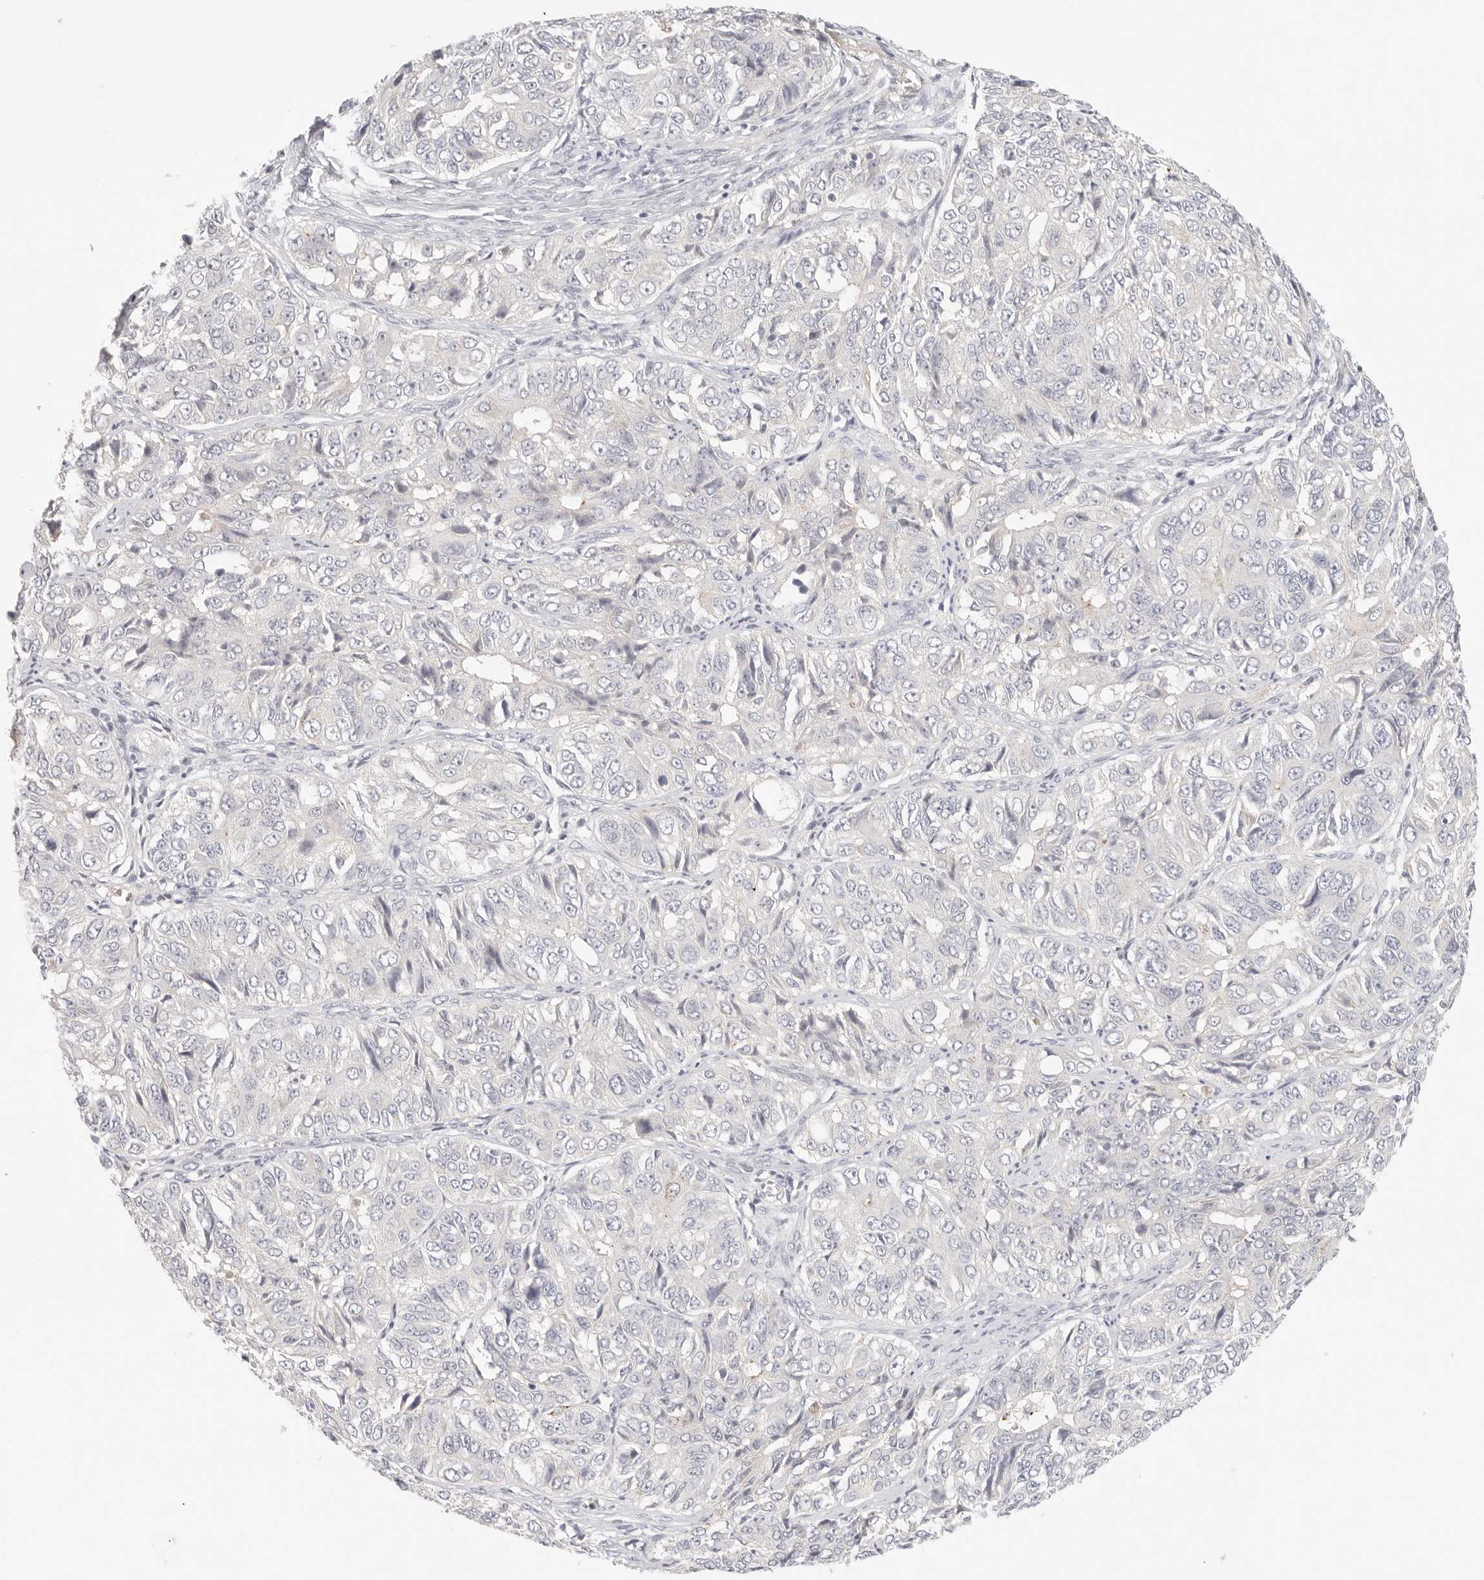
{"staining": {"intensity": "negative", "quantity": "none", "location": "none"}, "tissue": "ovarian cancer", "cell_type": "Tumor cells", "image_type": "cancer", "snomed": [{"axis": "morphology", "description": "Carcinoma, endometroid"}, {"axis": "topography", "description": "Ovary"}], "caption": "Immunohistochemical staining of human endometroid carcinoma (ovarian) shows no significant expression in tumor cells.", "gene": "SPHK1", "patient": {"sex": "female", "age": 51}}